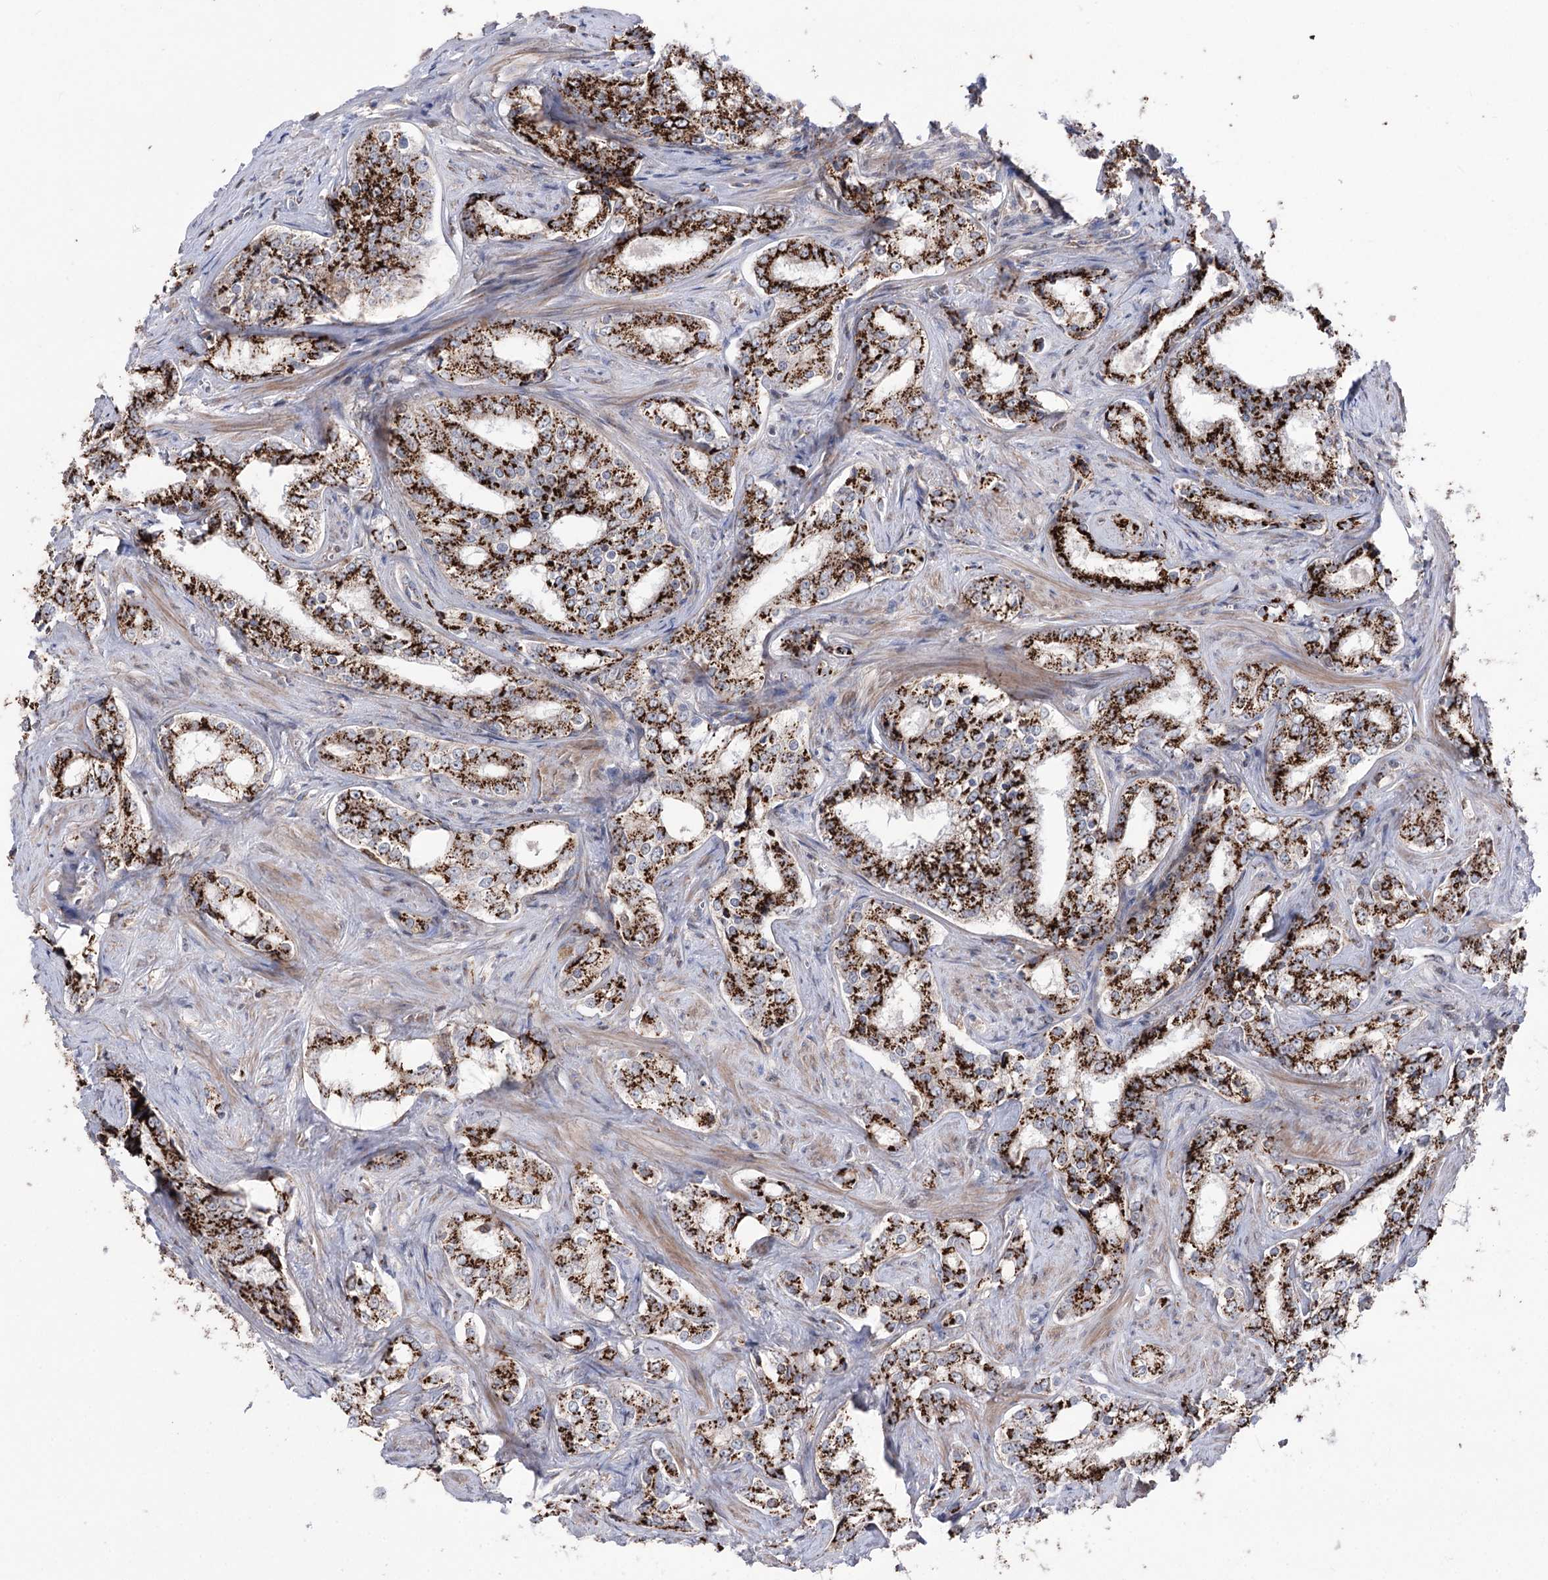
{"staining": {"intensity": "strong", "quantity": ">75%", "location": "cytoplasmic/membranous"}, "tissue": "prostate cancer", "cell_type": "Tumor cells", "image_type": "cancer", "snomed": [{"axis": "morphology", "description": "Adenocarcinoma, High grade"}, {"axis": "topography", "description": "Prostate"}], "caption": "The immunohistochemical stain labels strong cytoplasmic/membranous positivity in tumor cells of prostate adenocarcinoma (high-grade) tissue. (Stains: DAB in brown, nuclei in blue, Microscopy: brightfield microscopy at high magnification).", "gene": "ARHGAP20", "patient": {"sex": "male", "age": 66}}